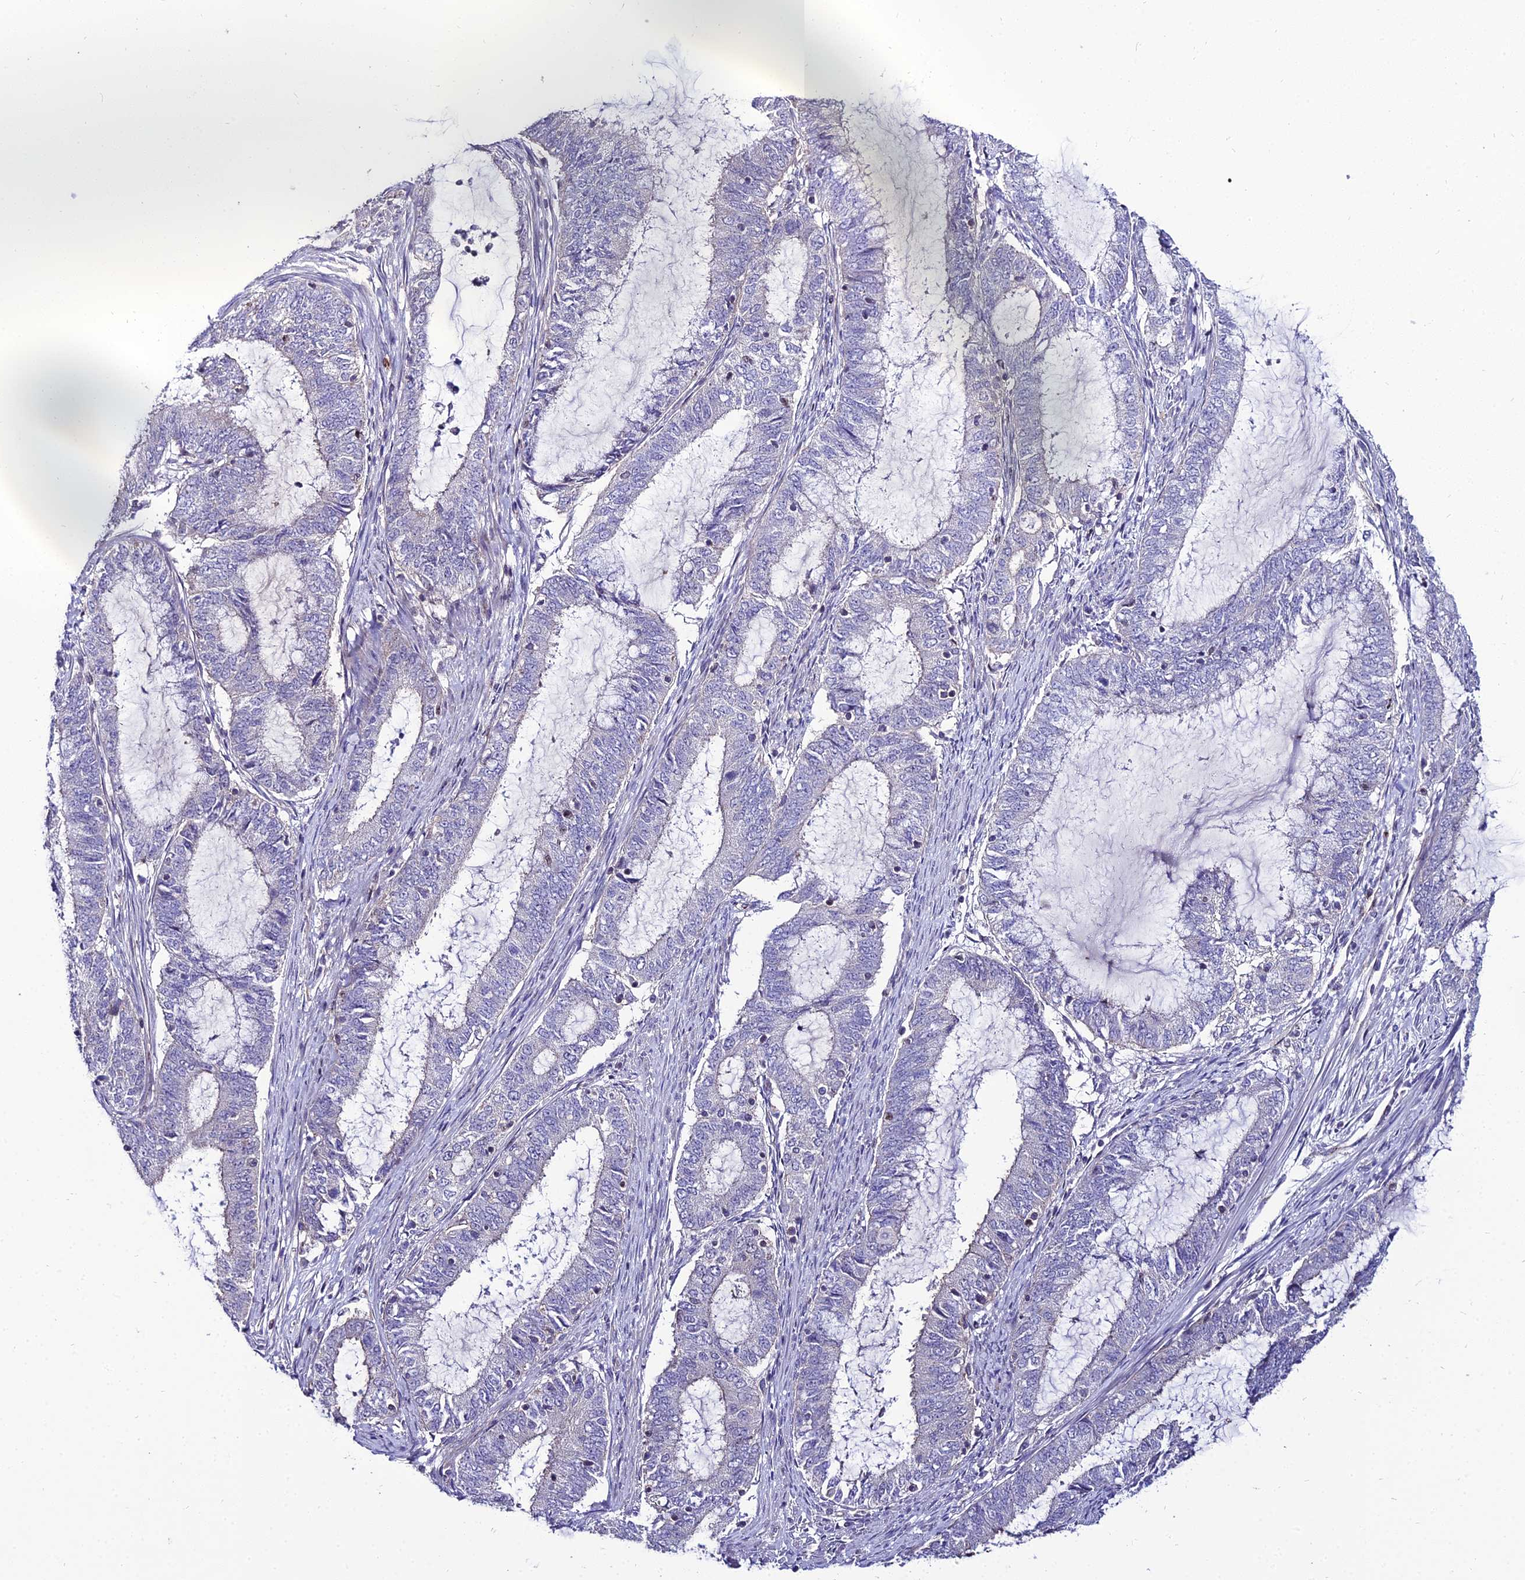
{"staining": {"intensity": "negative", "quantity": "none", "location": "none"}, "tissue": "endometrial cancer", "cell_type": "Tumor cells", "image_type": "cancer", "snomed": [{"axis": "morphology", "description": "Adenocarcinoma, NOS"}, {"axis": "topography", "description": "Endometrium"}], "caption": "Immunohistochemical staining of human endometrial cancer demonstrates no significant staining in tumor cells.", "gene": "SHQ1", "patient": {"sex": "female", "age": 51}}